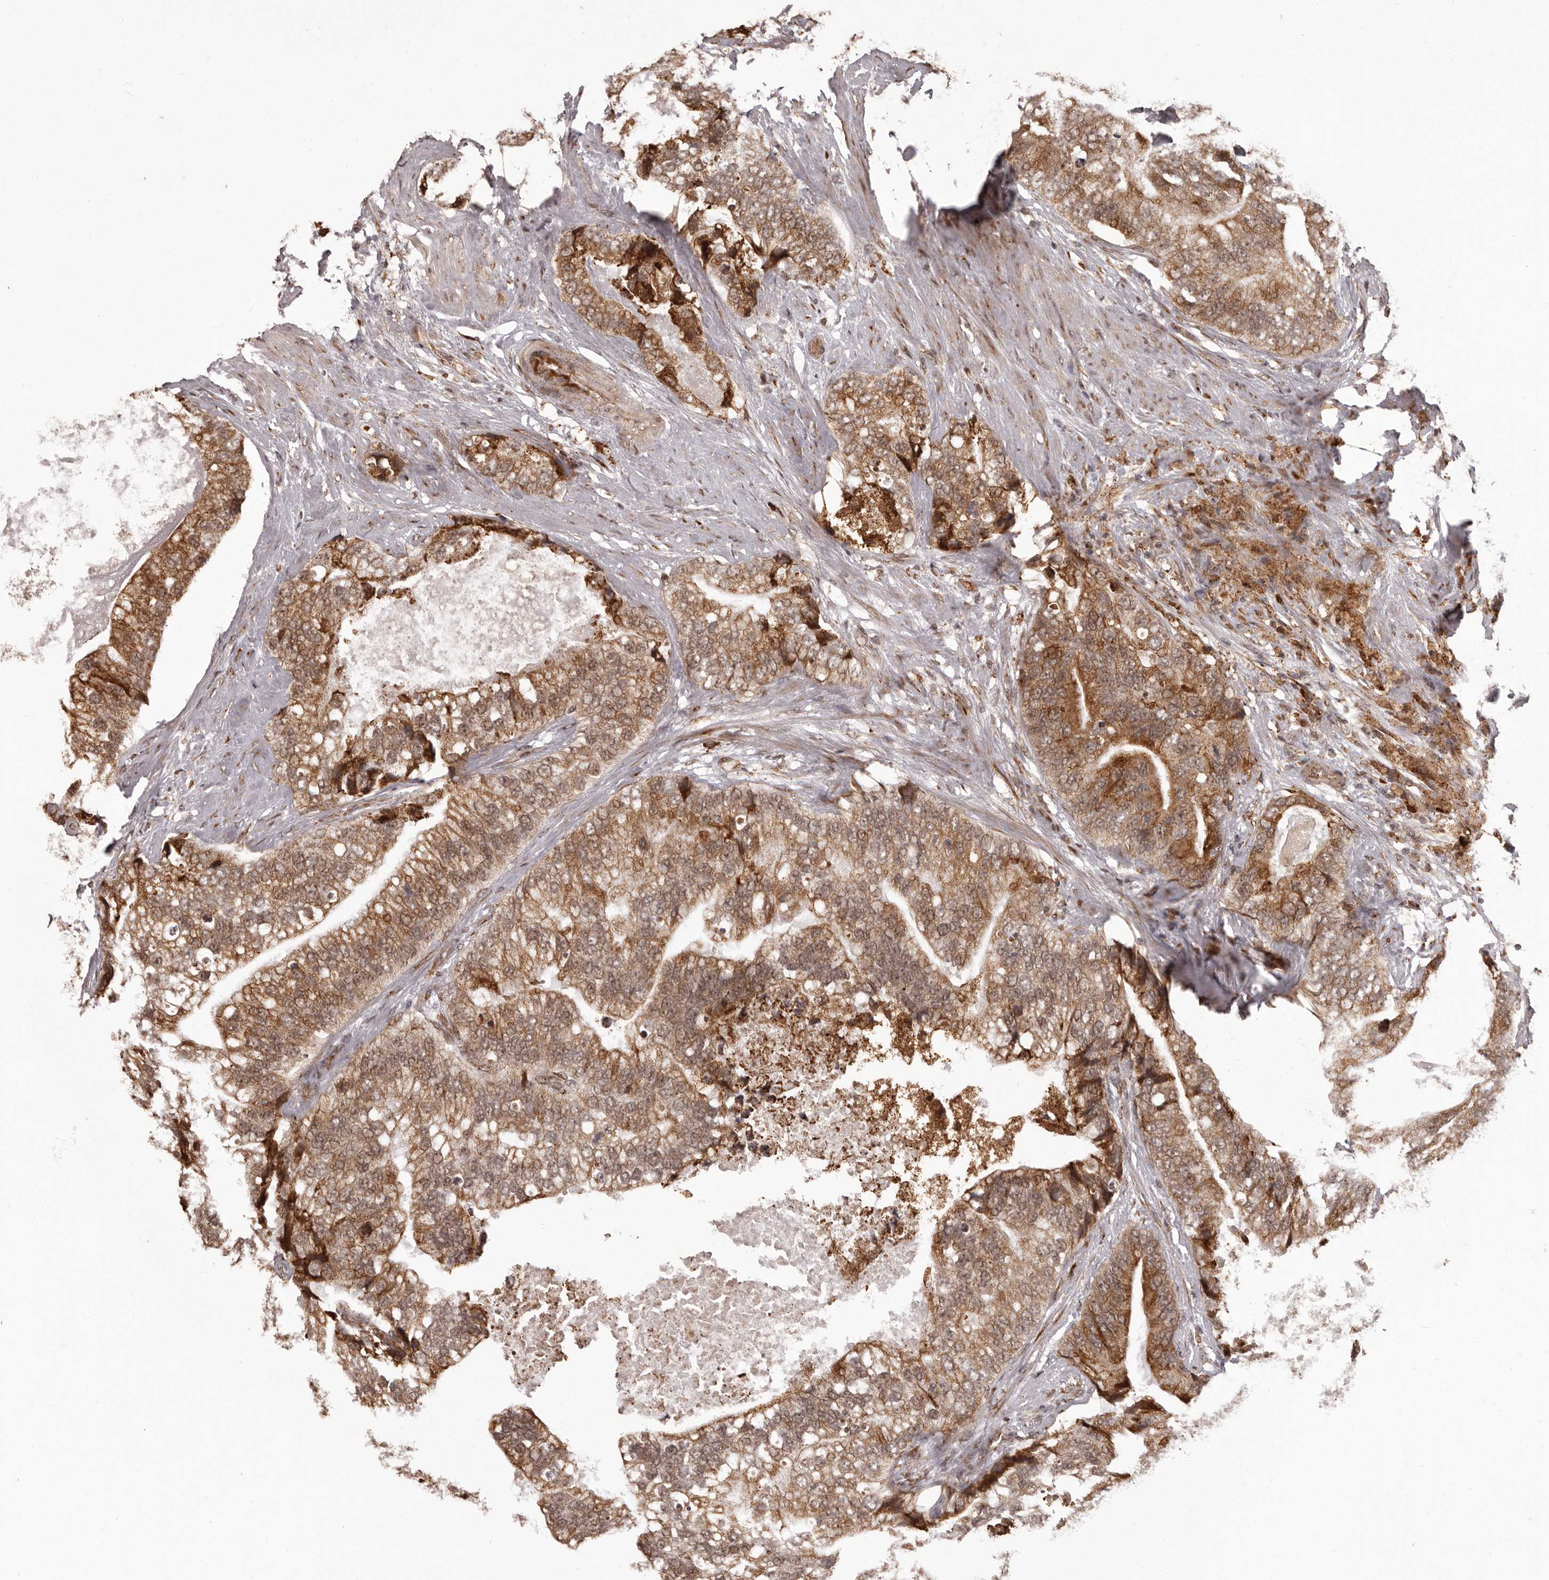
{"staining": {"intensity": "moderate", "quantity": ">75%", "location": "cytoplasmic/membranous,nuclear"}, "tissue": "prostate cancer", "cell_type": "Tumor cells", "image_type": "cancer", "snomed": [{"axis": "morphology", "description": "Adenocarcinoma, High grade"}, {"axis": "topography", "description": "Prostate"}], "caption": "A histopathology image of human prostate adenocarcinoma (high-grade) stained for a protein shows moderate cytoplasmic/membranous and nuclear brown staining in tumor cells.", "gene": "IL32", "patient": {"sex": "male", "age": 70}}